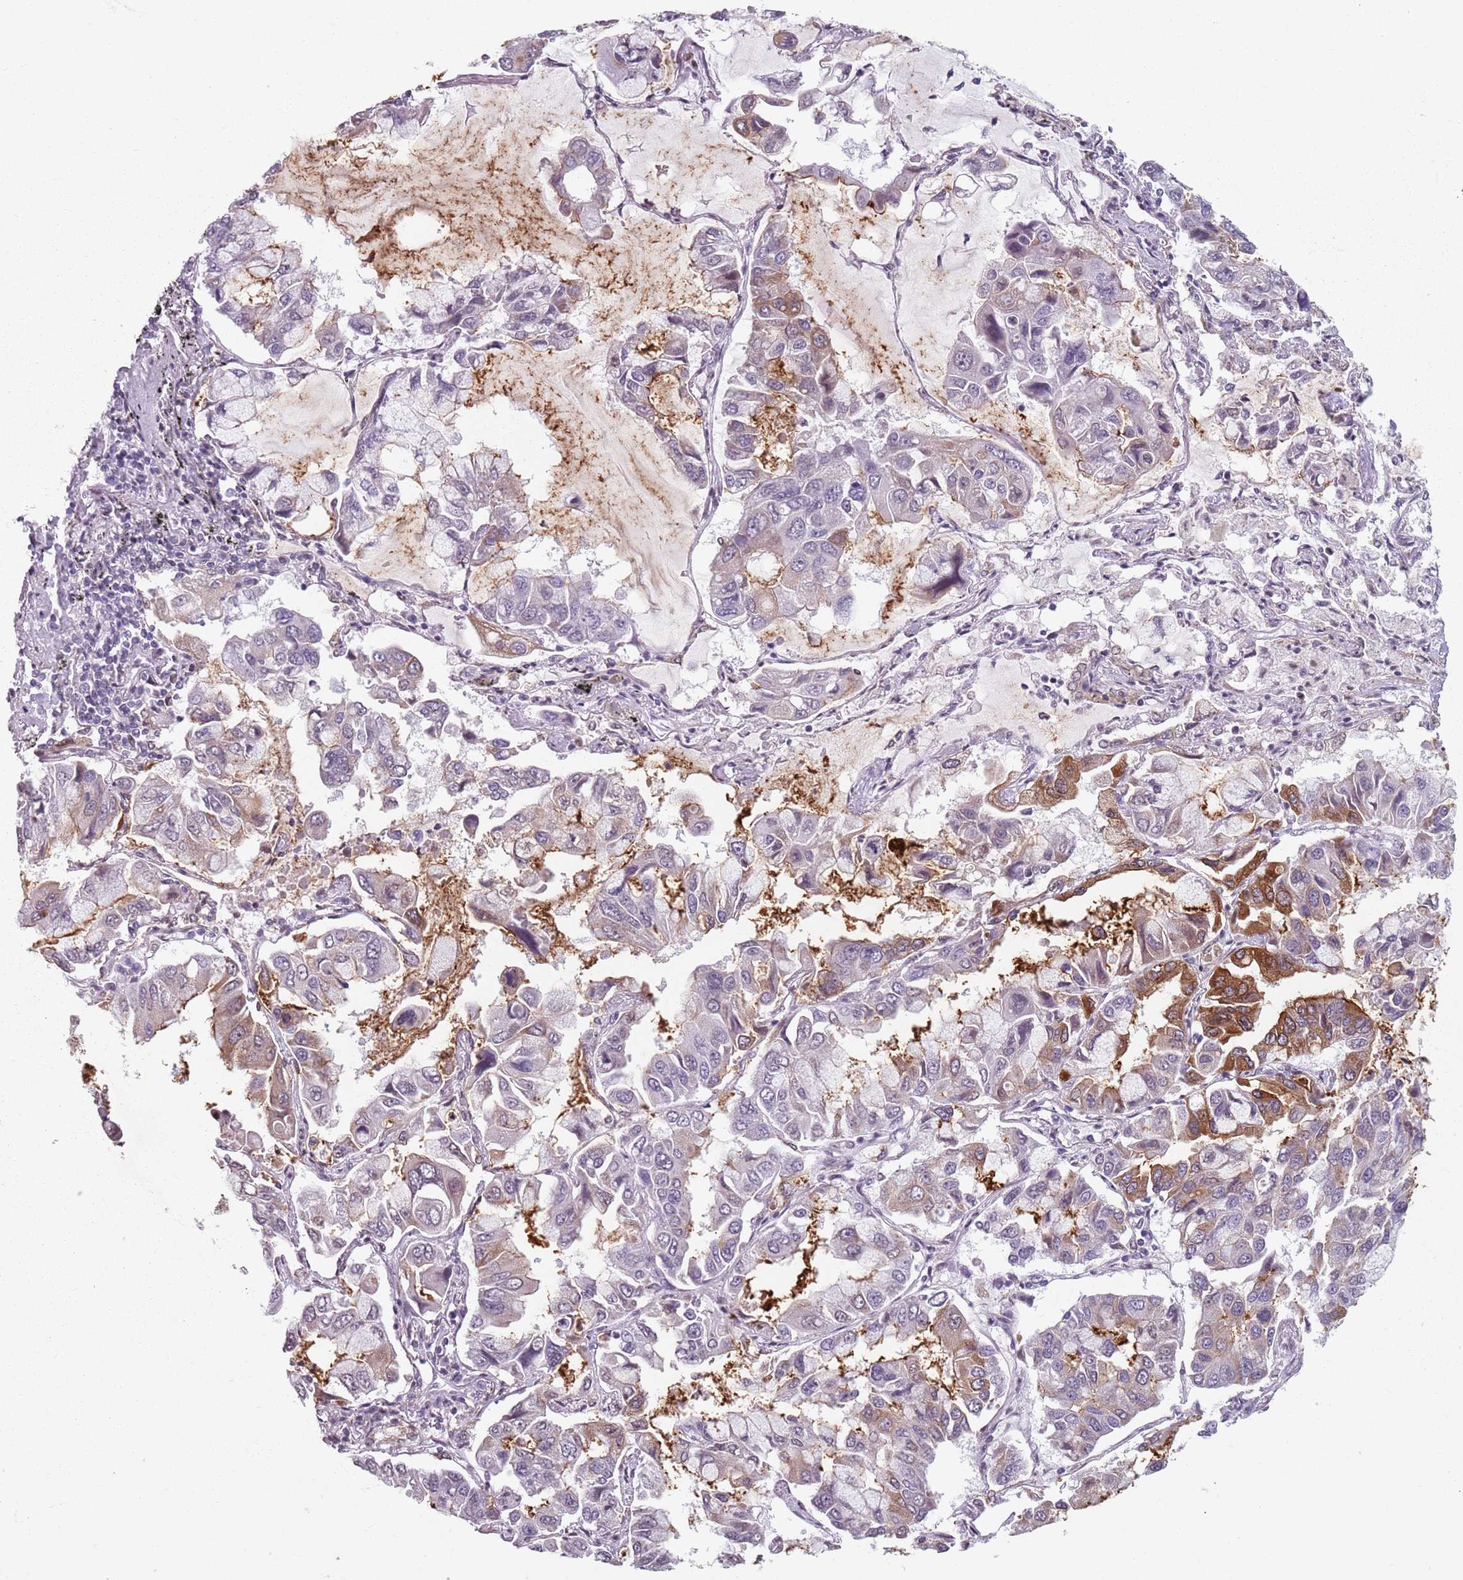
{"staining": {"intensity": "moderate", "quantity": "<25%", "location": "cytoplasmic/membranous"}, "tissue": "lung cancer", "cell_type": "Tumor cells", "image_type": "cancer", "snomed": [{"axis": "morphology", "description": "Adenocarcinoma, NOS"}, {"axis": "topography", "description": "Lung"}], "caption": "Immunohistochemistry histopathology image of neoplastic tissue: lung cancer stained using IHC displays low levels of moderate protein expression localized specifically in the cytoplasmic/membranous of tumor cells, appearing as a cytoplasmic/membranous brown color.", "gene": "TMC4", "patient": {"sex": "male", "age": 64}}